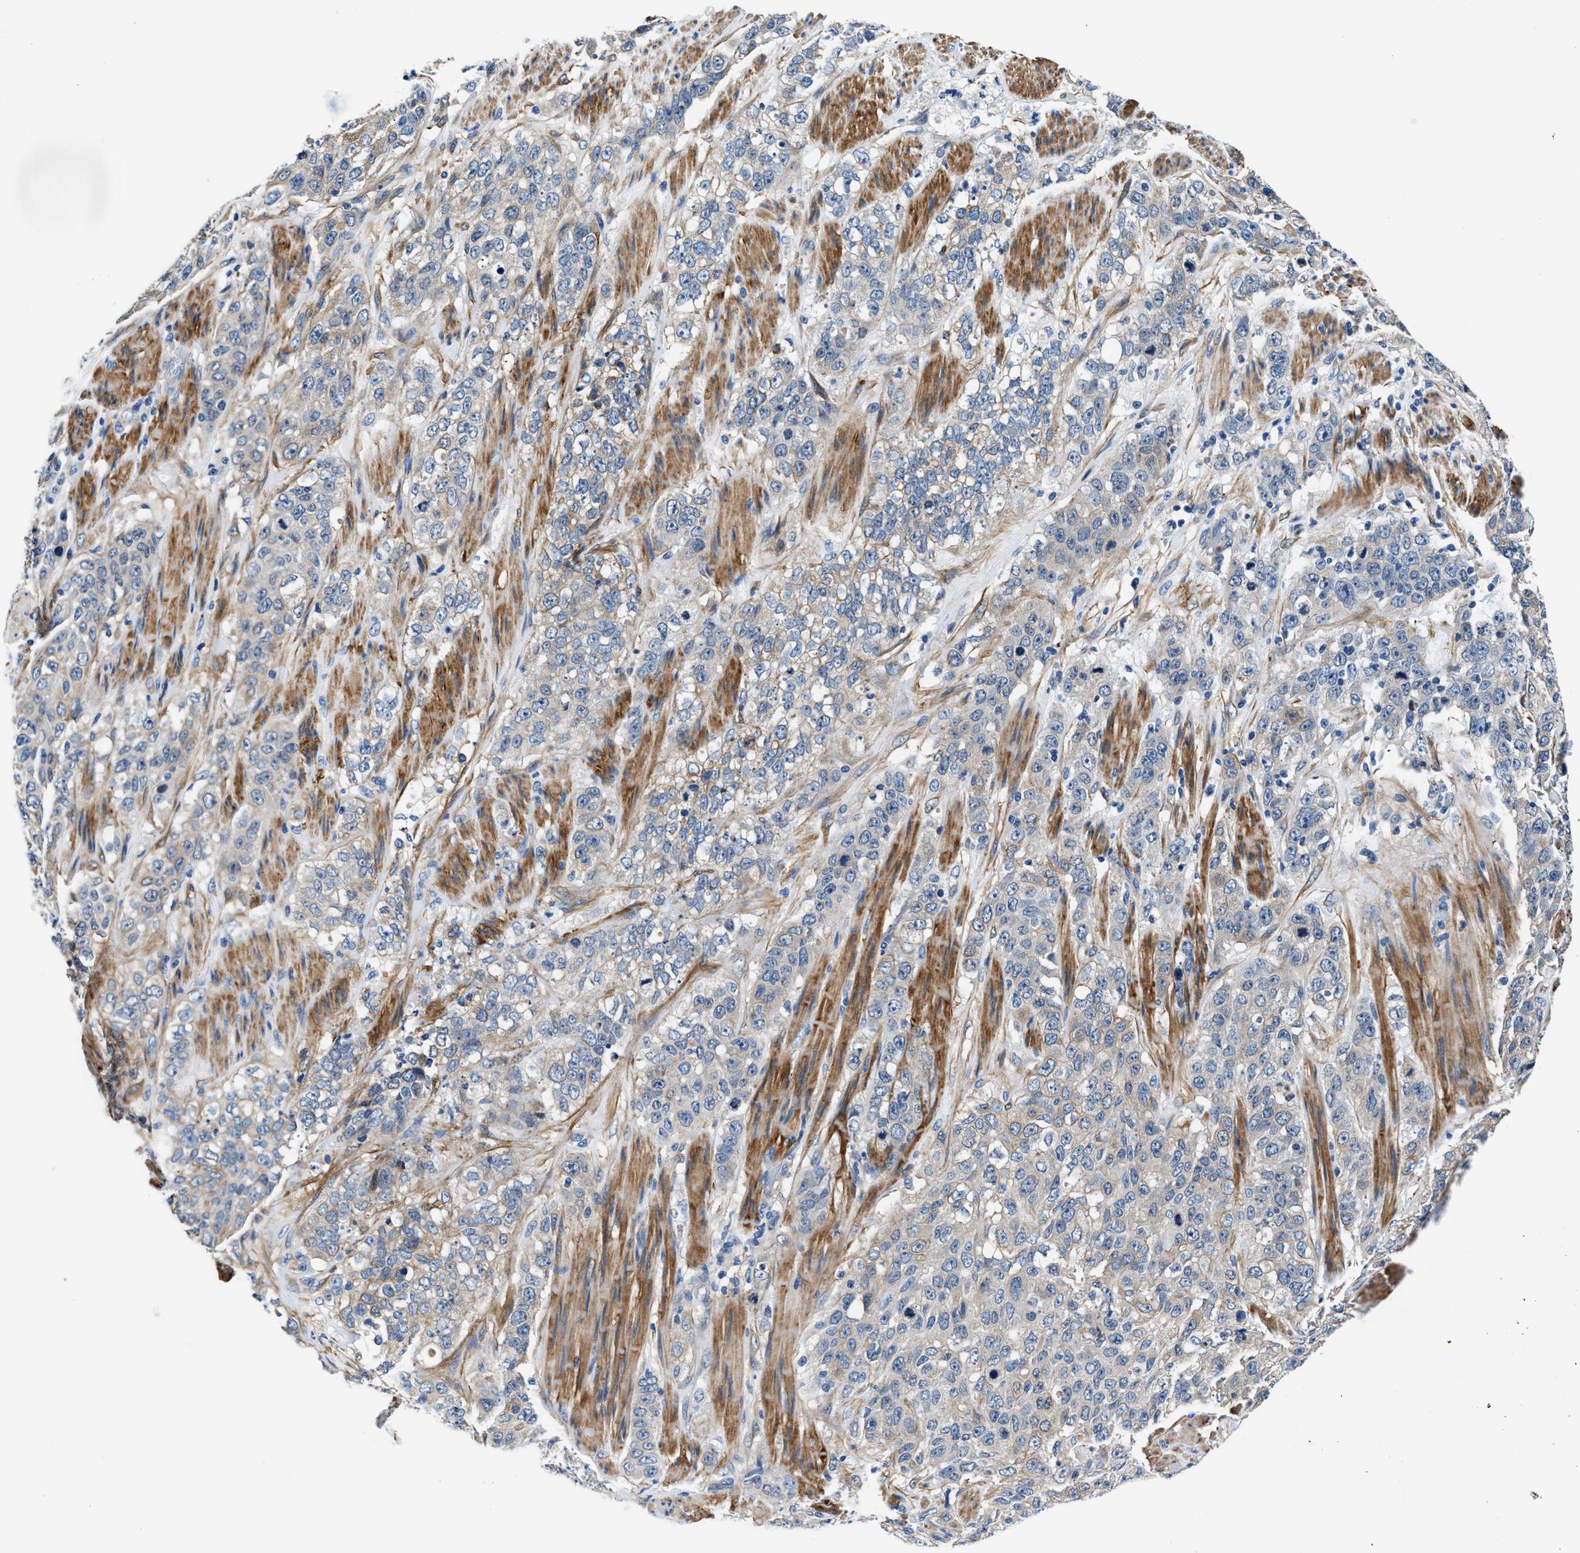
{"staining": {"intensity": "weak", "quantity": "25%-75%", "location": "cytoplasmic/membranous"}, "tissue": "stomach cancer", "cell_type": "Tumor cells", "image_type": "cancer", "snomed": [{"axis": "morphology", "description": "Adenocarcinoma, NOS"}, {"axis": "topography", "description": "Stomach"}], "caption": "Adenocarcinoma (stomach) stained with DAB immunohistochemistry shows low levels of weak cytoplasmic/membranous expression in about 25%-75% of tumor cells. Using DAB (3,3'-diaminobenzidine) (brown) and hematoxylin (blue) stains, captured at high magnification using brightfield microscopy.", "gene": "PARG", "patient": {"sex": "male", "age": 48}}